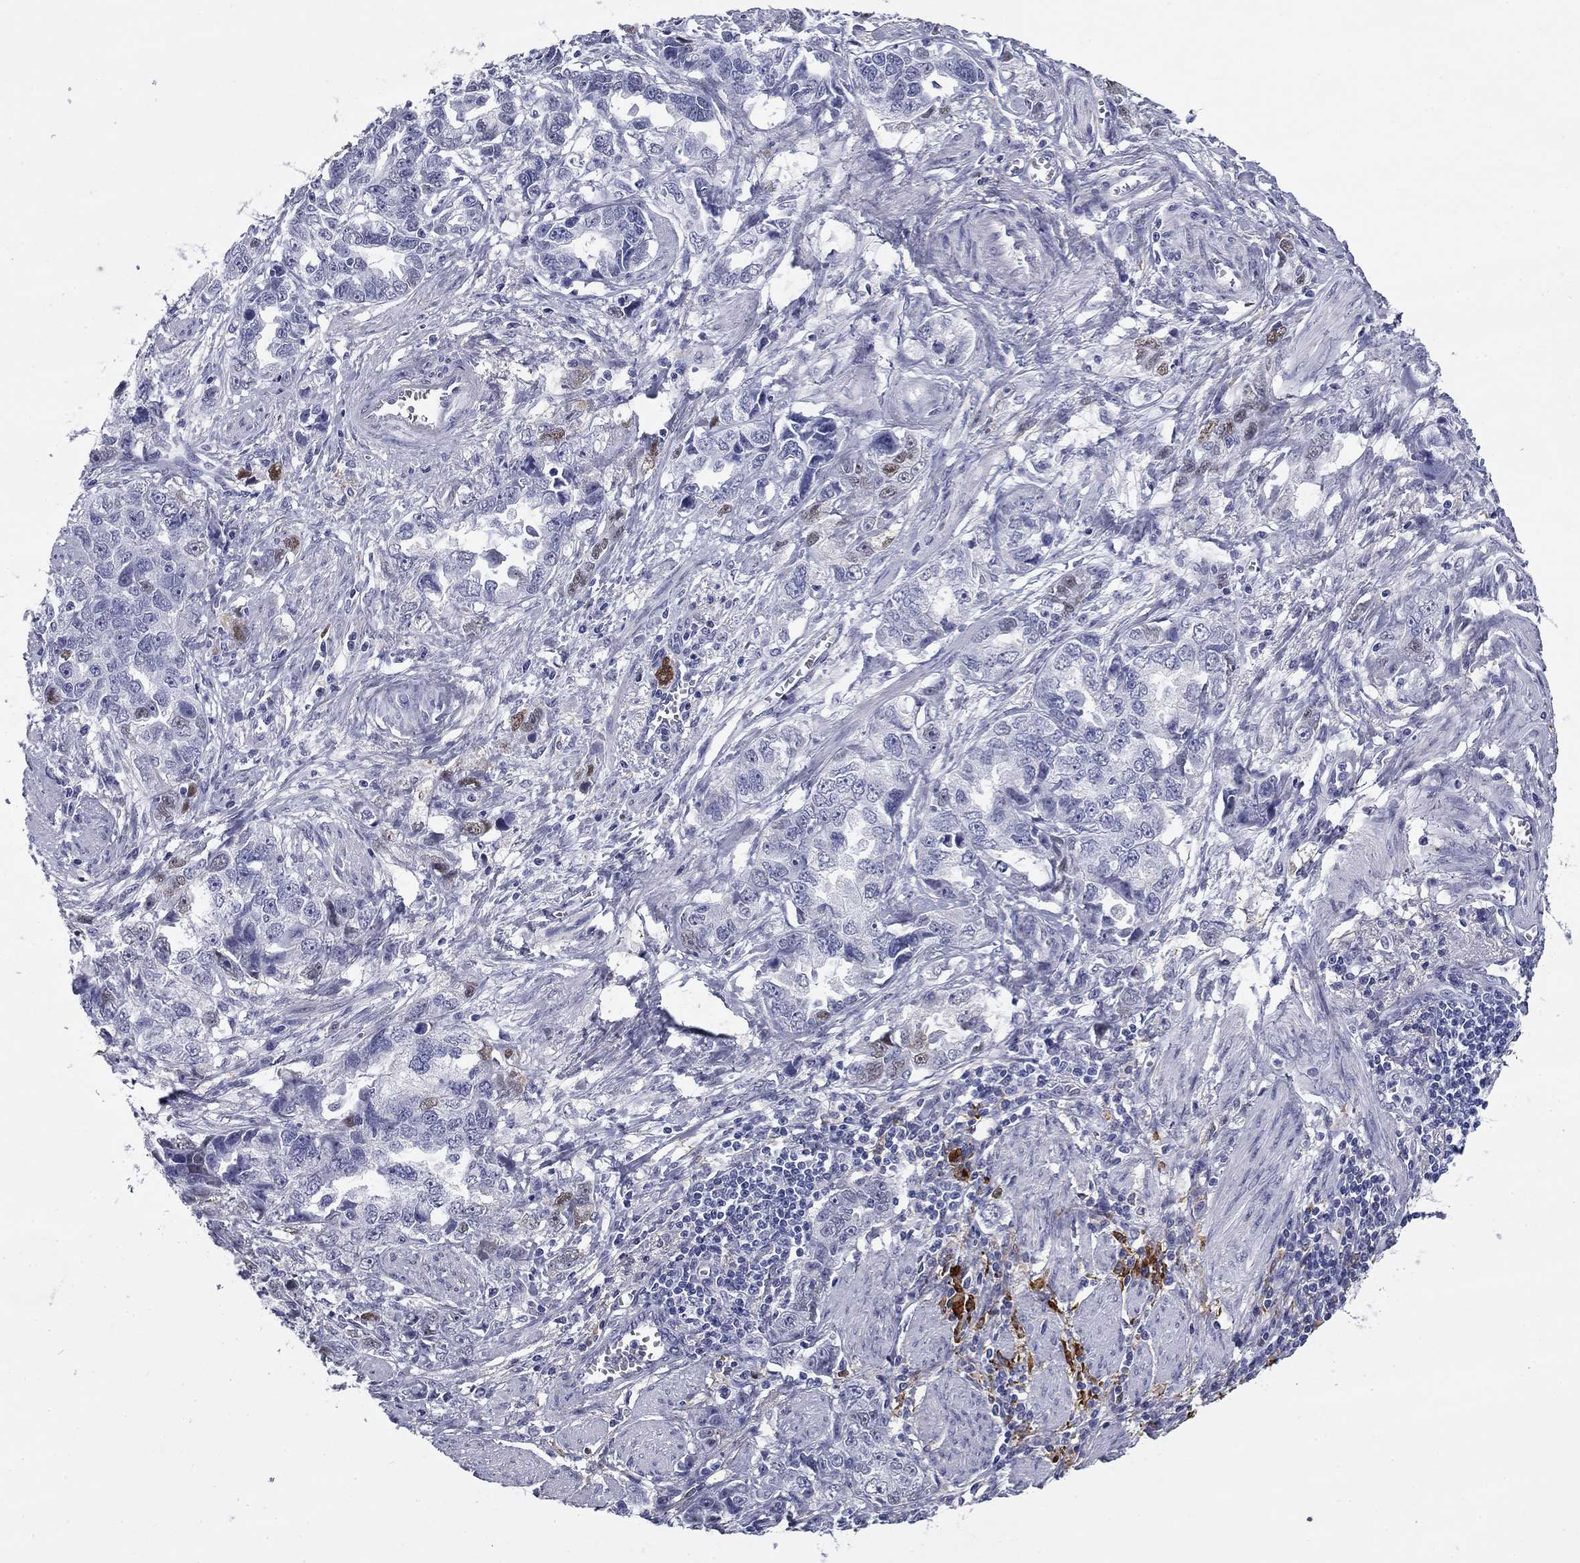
{"staining": {"intensity": "negative", "quantity": "none", "location": "none"}, "tissue": "ovarian cancer", "cell_type": "Tumor cells", "image_type": "cancer", "snomed": [{"axis": "morphology", "description": "Cystadenocarcinoma, serous, NOS"}, {"axis": "topography", "description": "Ovary"}], "caption": "IHC of human serous cystadenocarcinoma (ovarian) shows no expression in tumor cells.", "gene": "BCL2L14", "patient": {"sex": "female", "age": 51}}